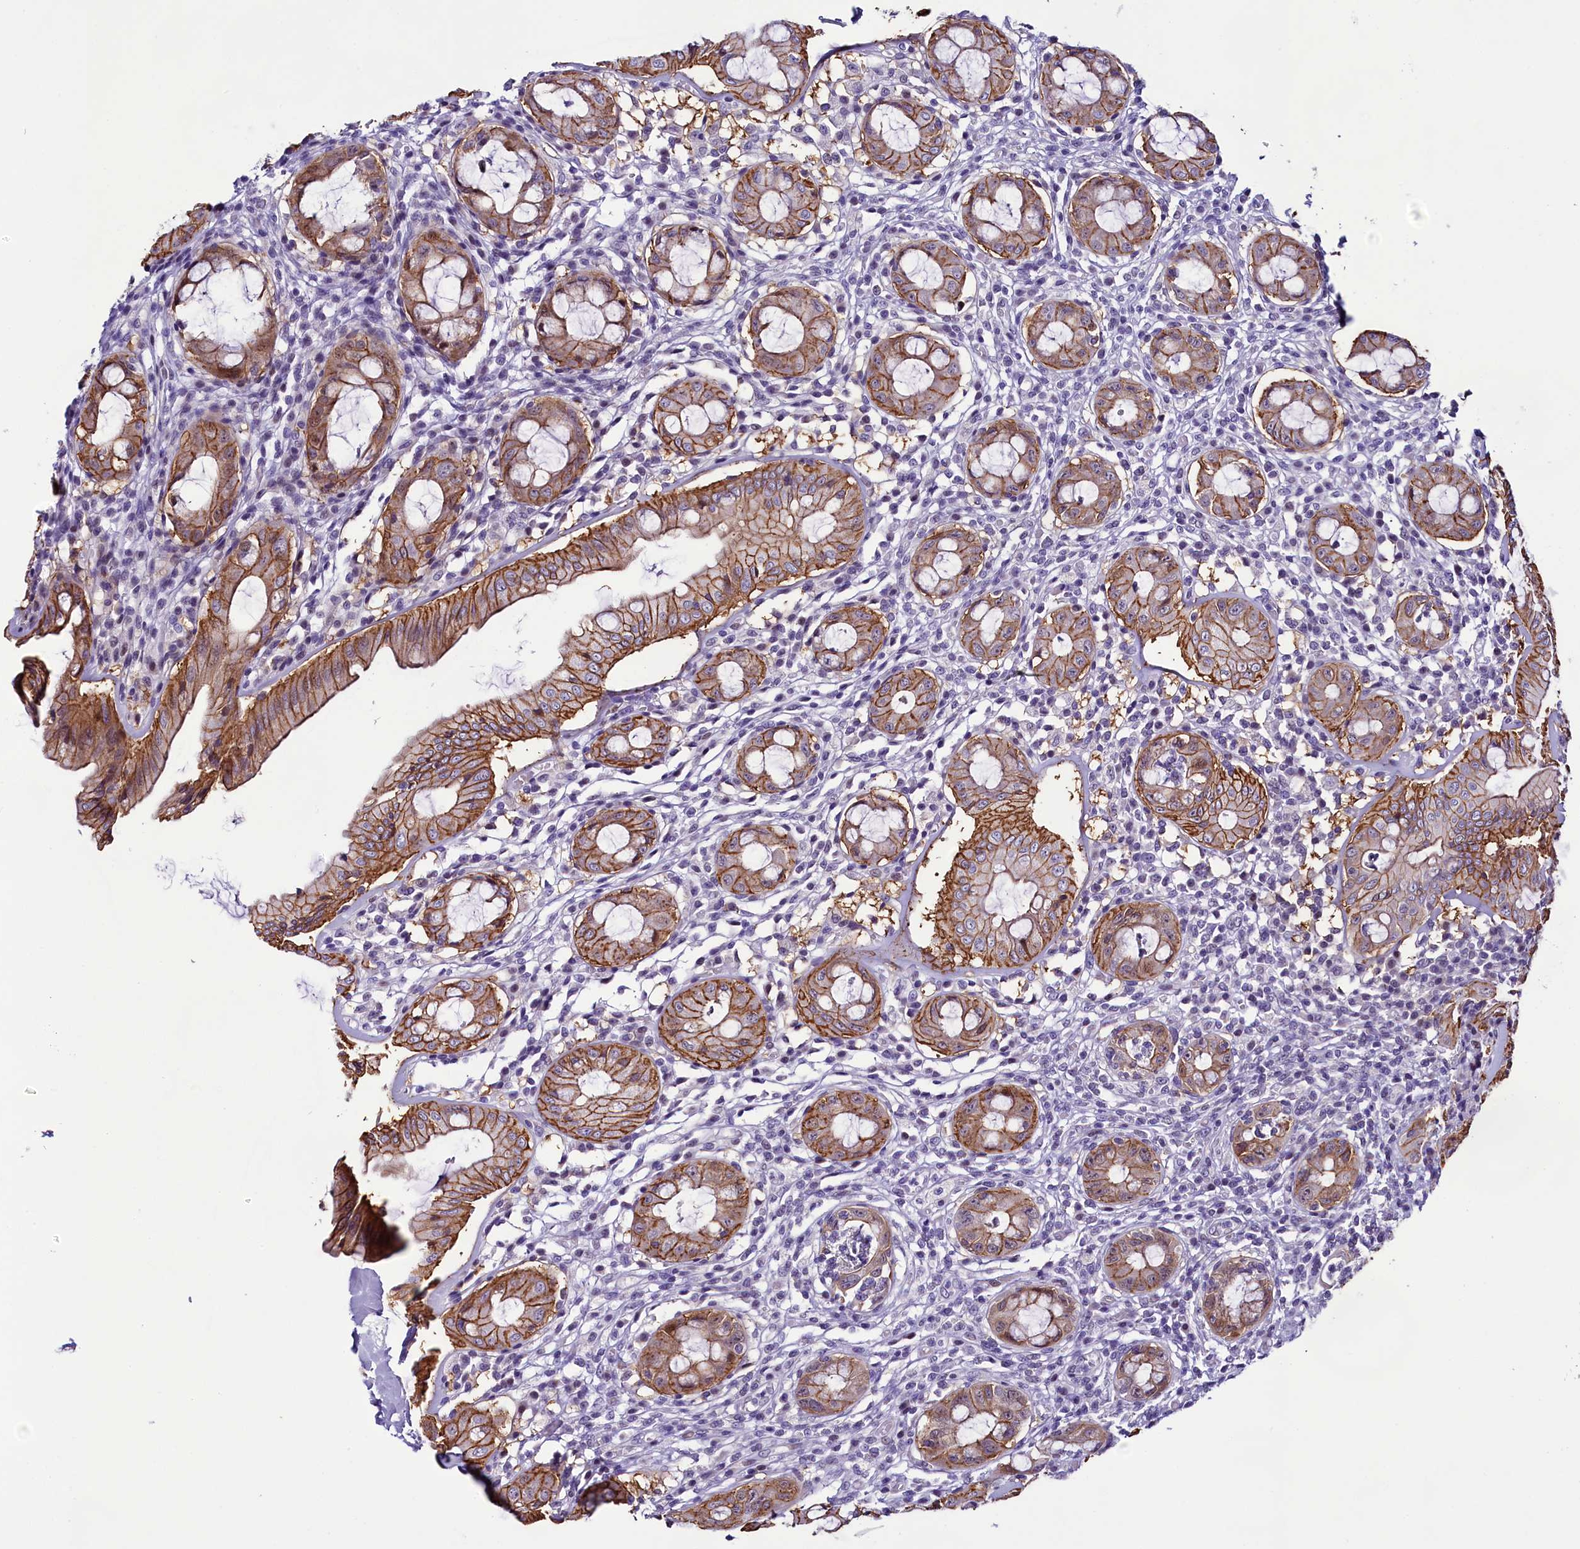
{"staining": {"intensity": "moderate", "quantity": ">75%", "location": "cytoplasmic/membranous,nuclear"}, "tissue": "rectum", "cell_type": "Glandular cells", "image_type": "normal", "snomed": [{"axis": "morphology", "description": "Normal tissue, NOS"}, {"axis": "topography", "description": "Rectum"}], "caption": "About >75% of glandular cells in normal rectum show moderate cytoplasmic/membranous,nuclear protein staining as visualized by brown immunohistochemical staining.", "gene": "CCDC106", "patient": {"sex": "female", "age": 57}}